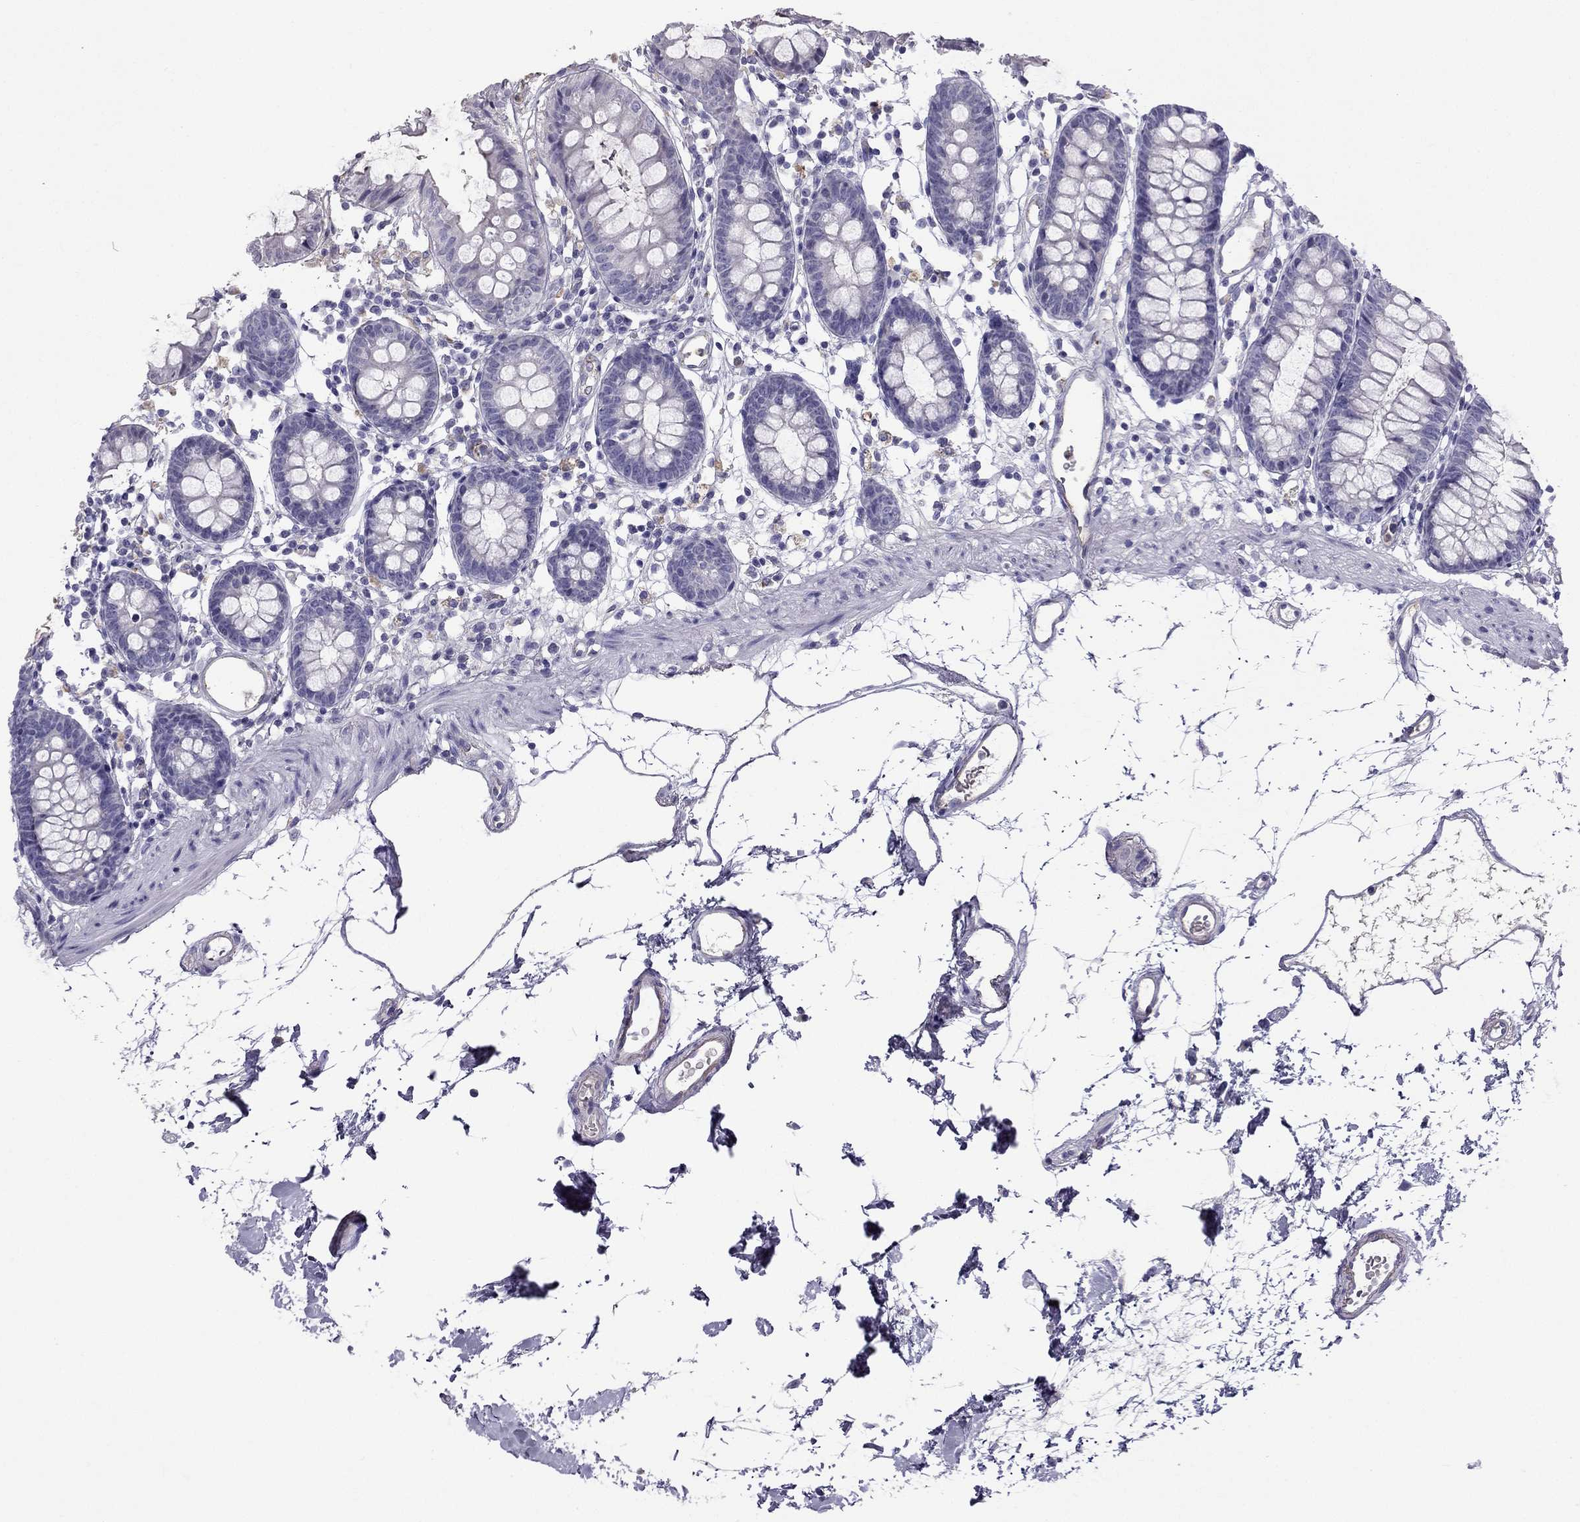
{"staining": {"intensity": "negative", "quantity": "none", "location": "none"}, "tissue": "colon", "cell_type": "Endothelial cells", "image_type": "normal", "snomed": [{"axis": "morphology", "description": "Normal tissue, NOS"}, {"axis": "topography", "description": "Colon"}], "caption": "Micrograph shows no significant protein positivity in endothelial cells of benign colon.", "gene": "STOML3", "patient": {"sex": "female", "age": 84}}